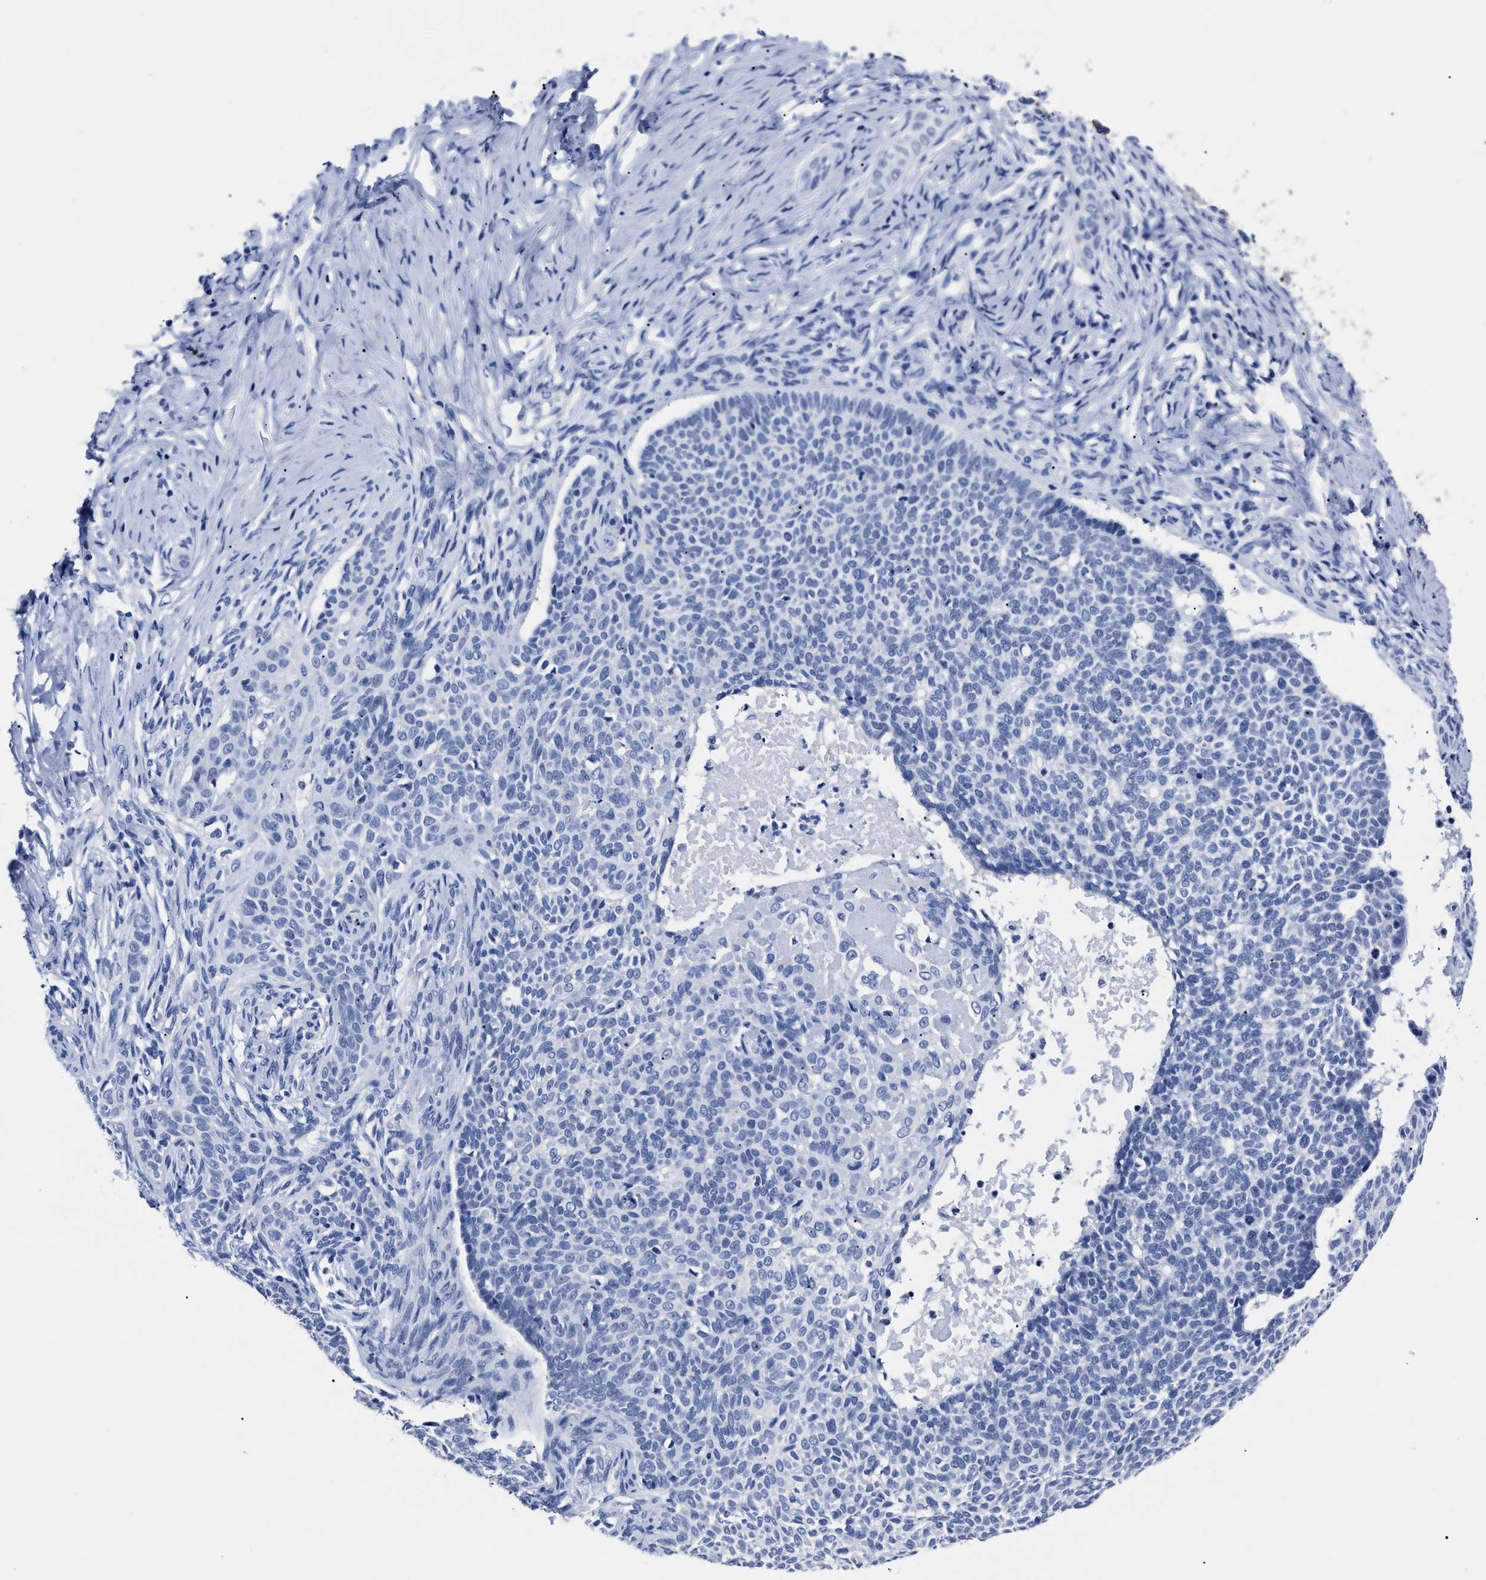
{"staining": {"intensity": "negative", "quantity": "none", "location": "none"}, "tissue": "skin cancer", "cell_type": "Tumor cells", "image_type": "cancer", "snomed": [{"axis": "morphology", "description": "Normal tissue, NOS"}, {"axis": "morphology", "description": "Basal cell carcinoma"}, {"axis": "topography", "description": "Skin"}], "caption": "An immunohistochemistry histopathology image of skin cancer is shown. There is no staining in tumor cells of skin cancer.", "gene": "ALPG", "patient": {"sex": "male", "age": 87}}